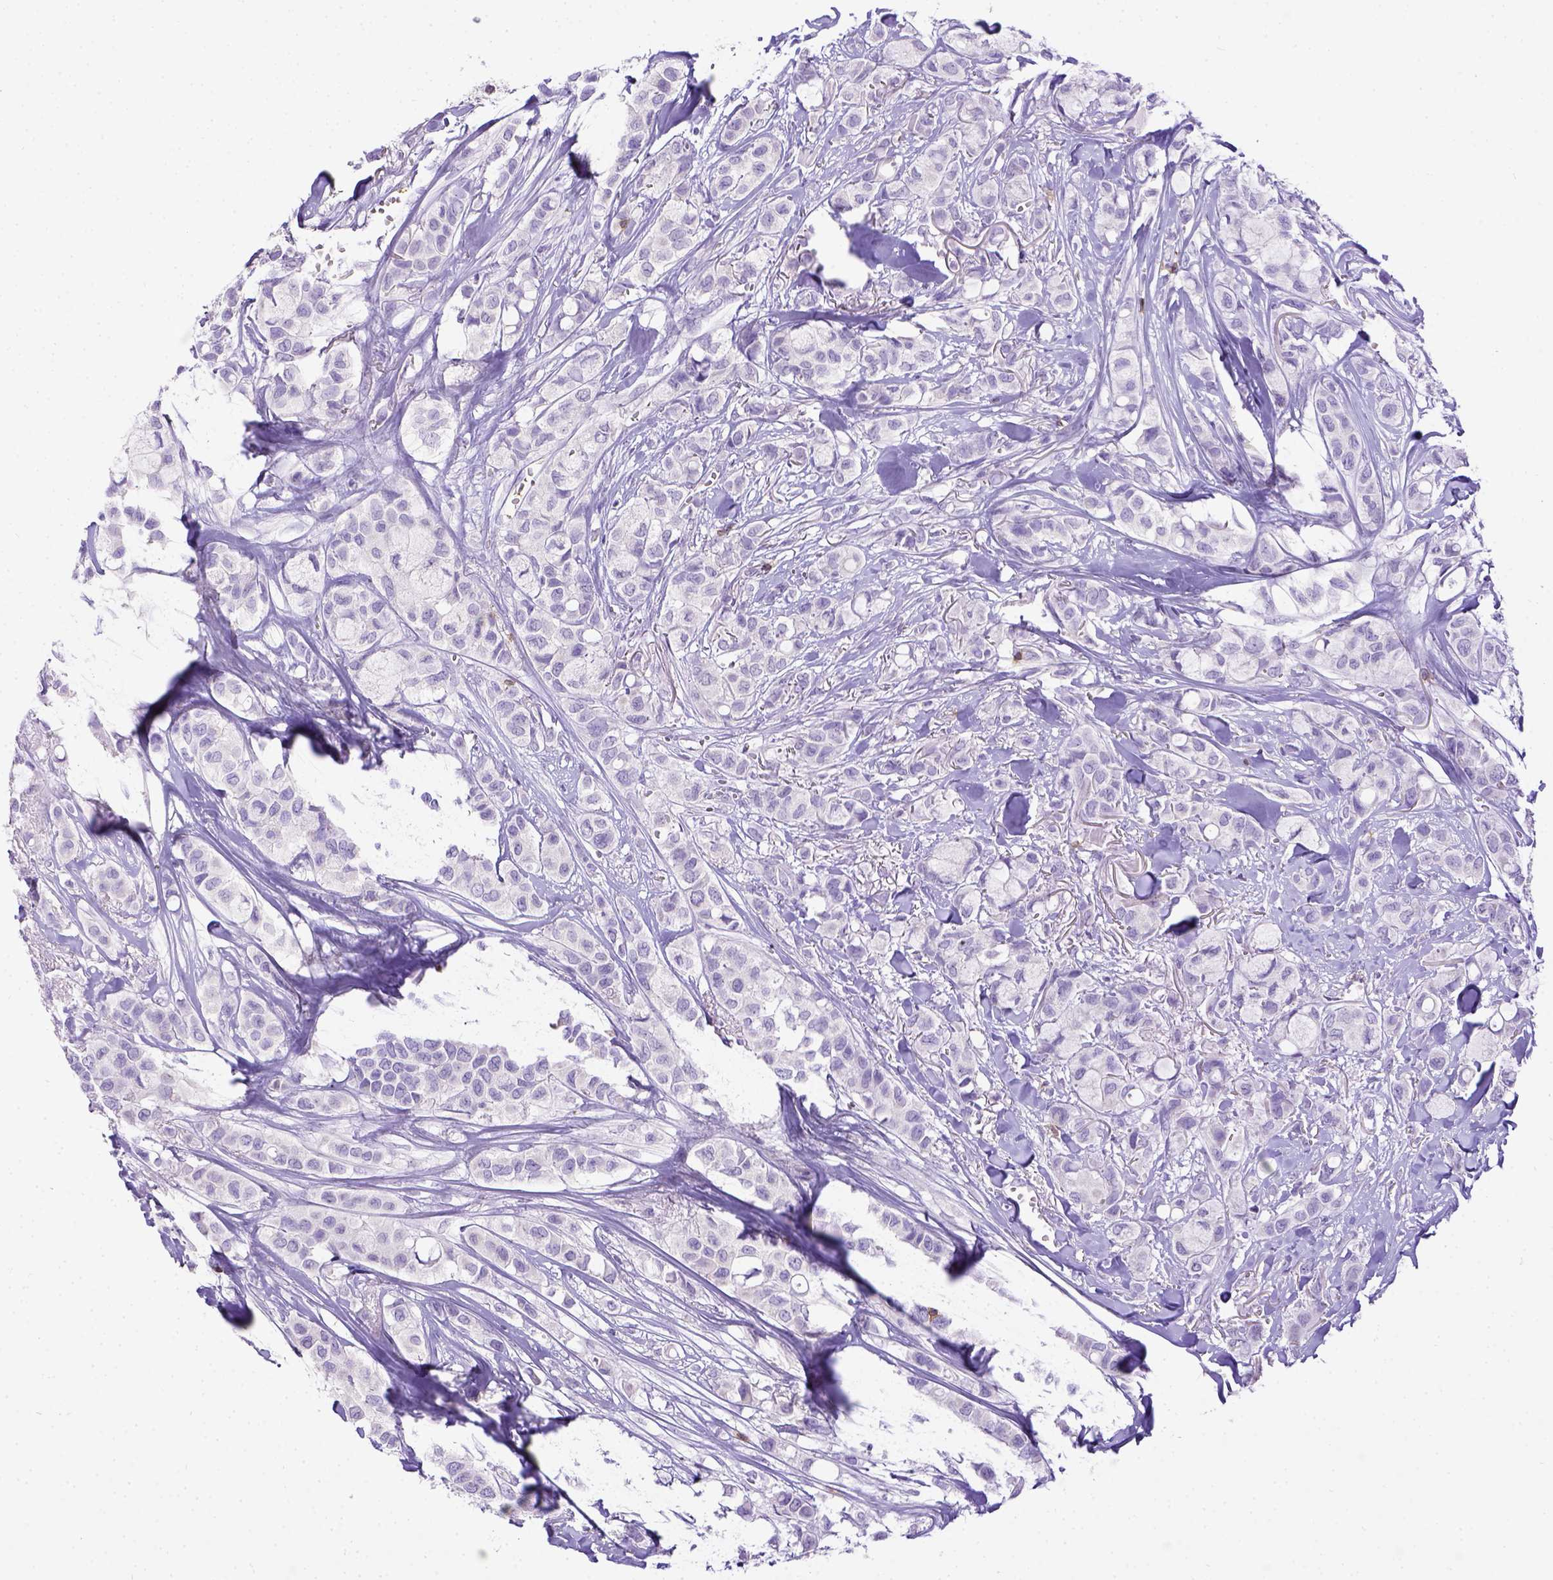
{"staining": {"intensity": "negative", "quantity": "none", "location": "none"}, "tissue": "breast cancer", "cell_type": "Tumor cells", "image_type": "cancer", "snomed": [{"axis": "morphology", "description": "Duct carcinoma"}, {"axis": "topography", "description": "Breast"}], "caption": "This photomicrograph is of breast intraductal carcinoma stained with immunohistochemistry to label a protein in brown with the nuclei are counter-stained blue. There is no positivity in tumor cells.", "gene": "CD3E", "patient": {"sex": "female", "age": 85}}